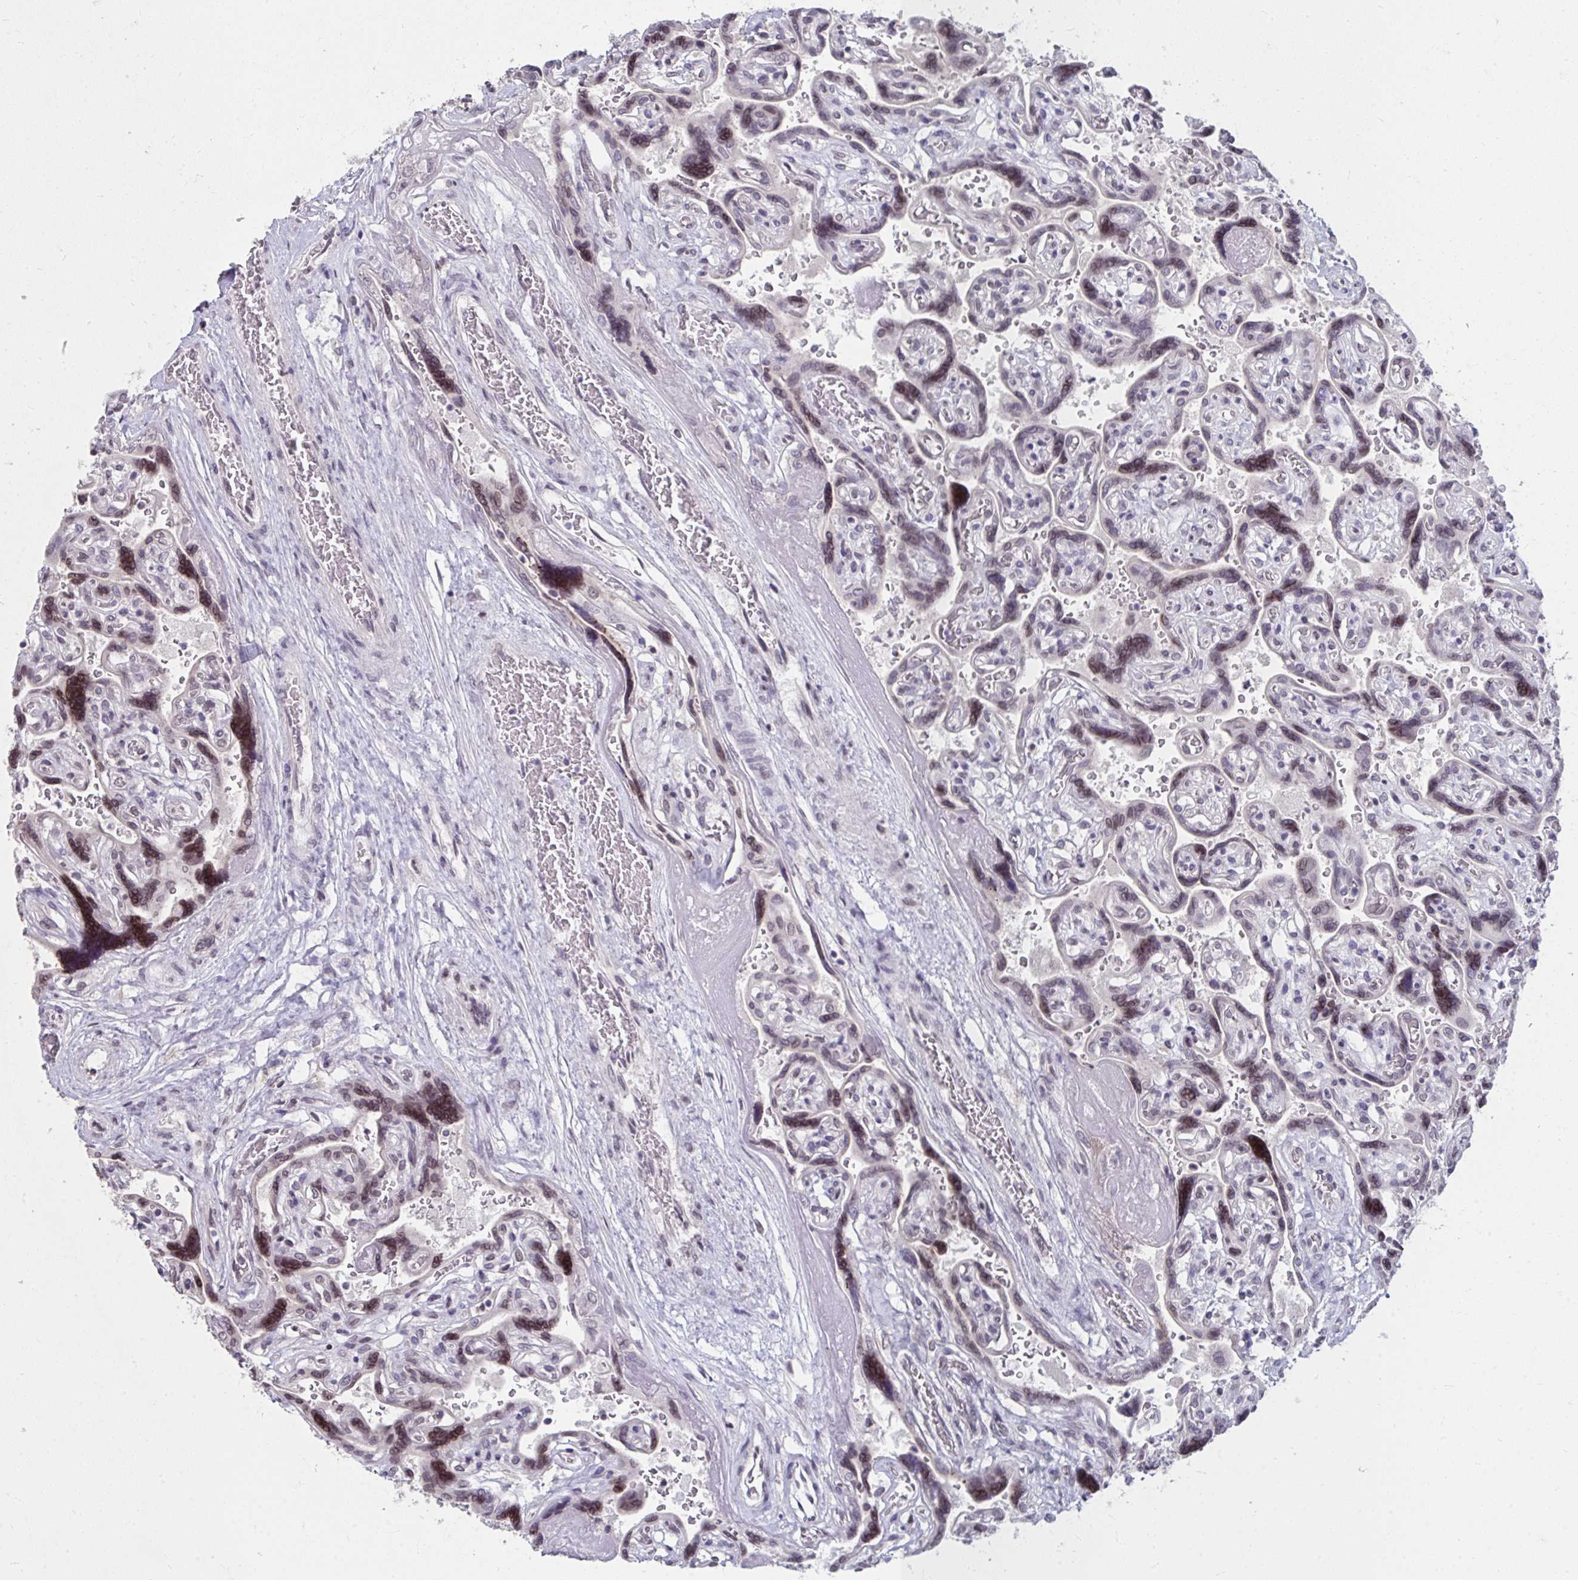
{"staining": {"intensity": "negative", "quantity": "none", "location": "none"}, "tissue": "placenta", "cell_type": "Decidual cells", "image_type": "normal", "snomed": [{"axis": "morphology", "description": "Normal tissue, NOS"}, {"axis": "topography", "description": "Placenta"}], "caption": "Protein analysis of benign placenta displays no significant staining in decidual cells. (DAB (3,3'-diaminobenzidine) immunohistochemistry (IHC) with hematoxylin counter stain).", "gene": "NUP133", "patient": {"sex": "female", "age": 32}}